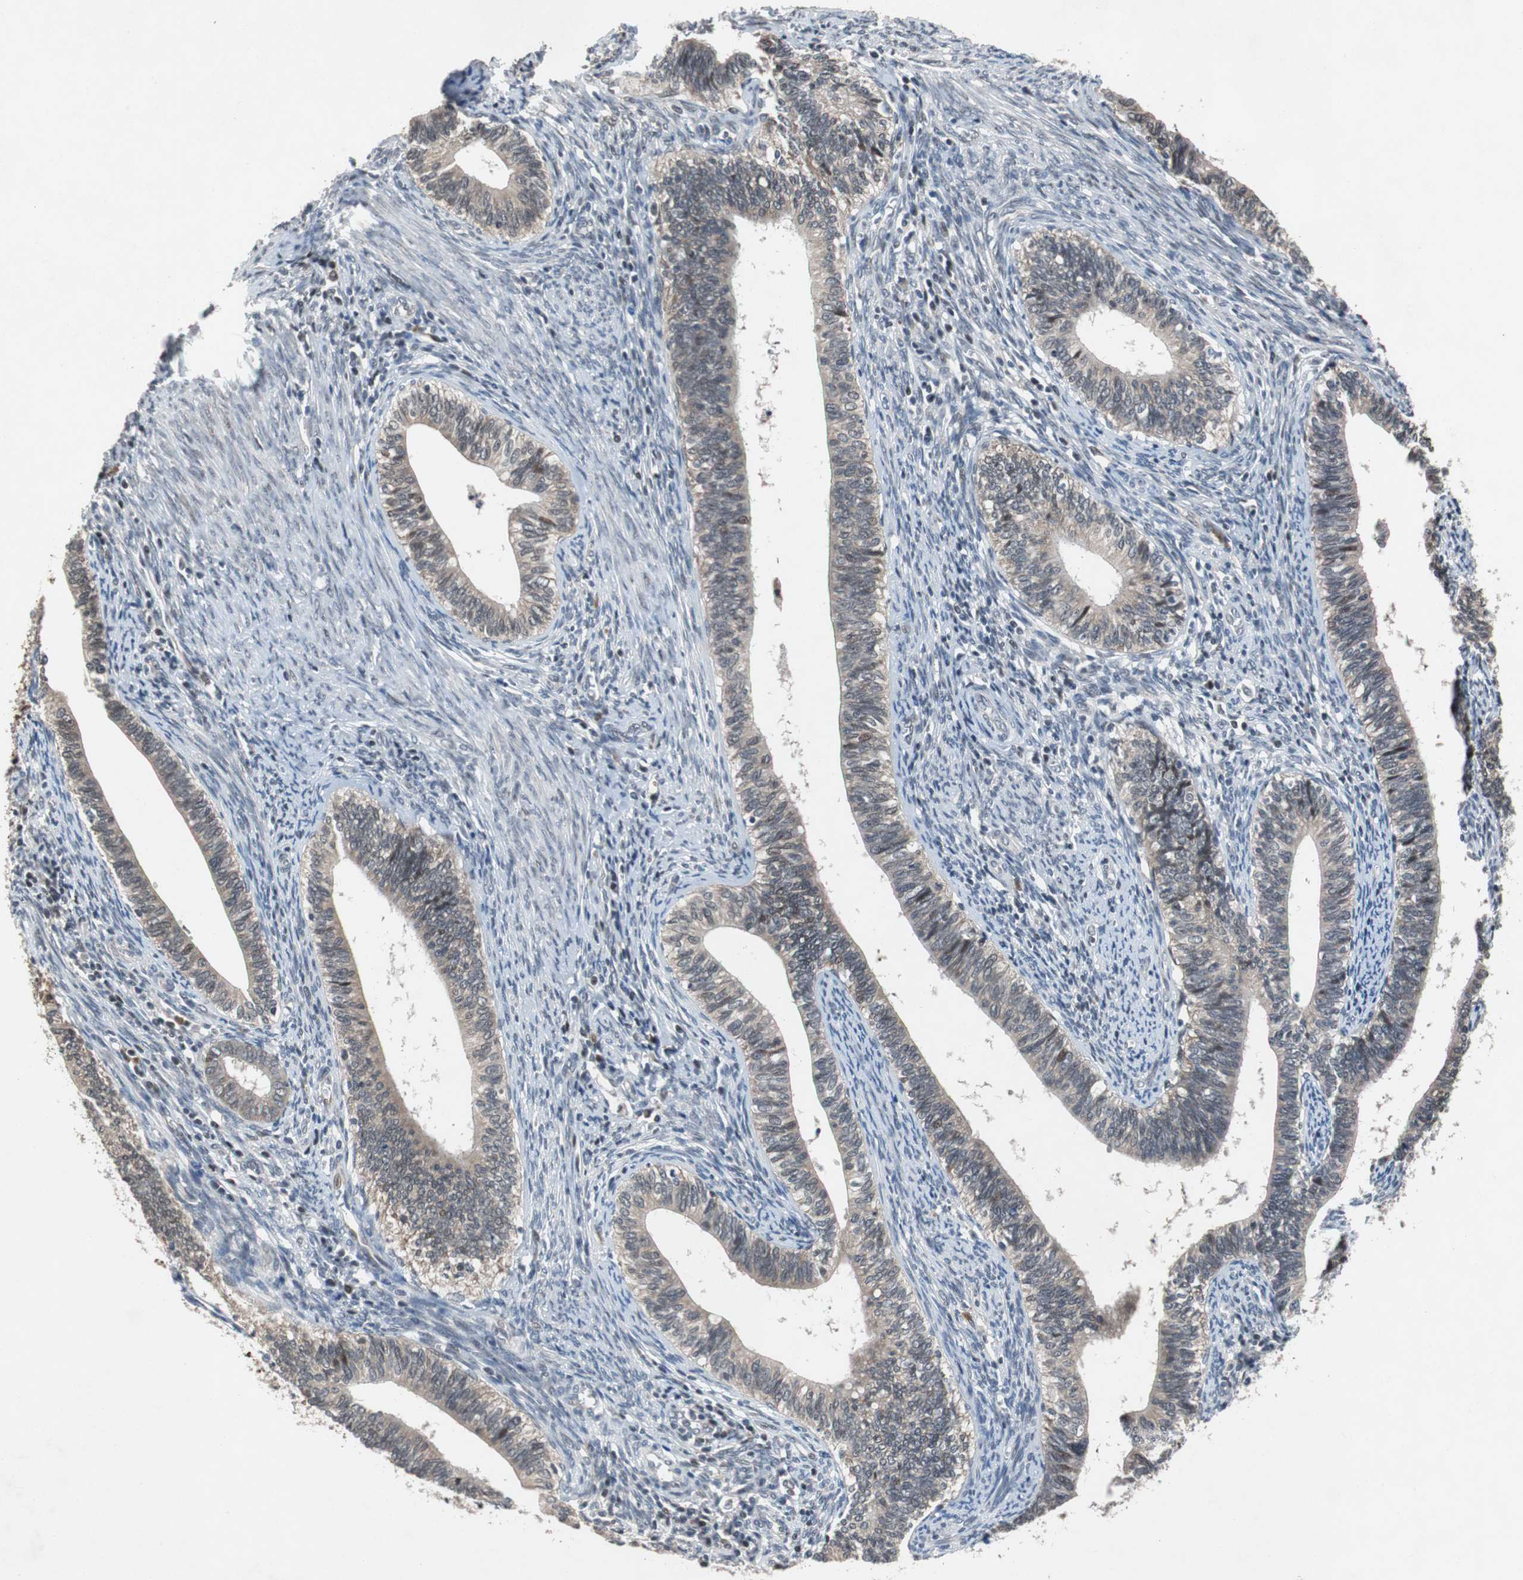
{"staining": {"intensity": "moderate", "quantity": "25%-75%", "location": "cytoplasmic/membranous"}, "tissue": "cervical cancer", "cell_type": "Tumor cells", "image_type": "cancer", "snomed": [{"axis": "morphology", "description": "Adenocarcinoma, NOS"}, {"axis": "topography", "description": "Cervix"}], "caption": "Immunohistochemical staining of human cervical cancer (adenocarcinoma) shows medium levels of moderate cytoplasmic/membranous expression in about 25%-75% of tumor cells.", "gene": "TP63", "patient": {"sex": "female", "age": 44}}